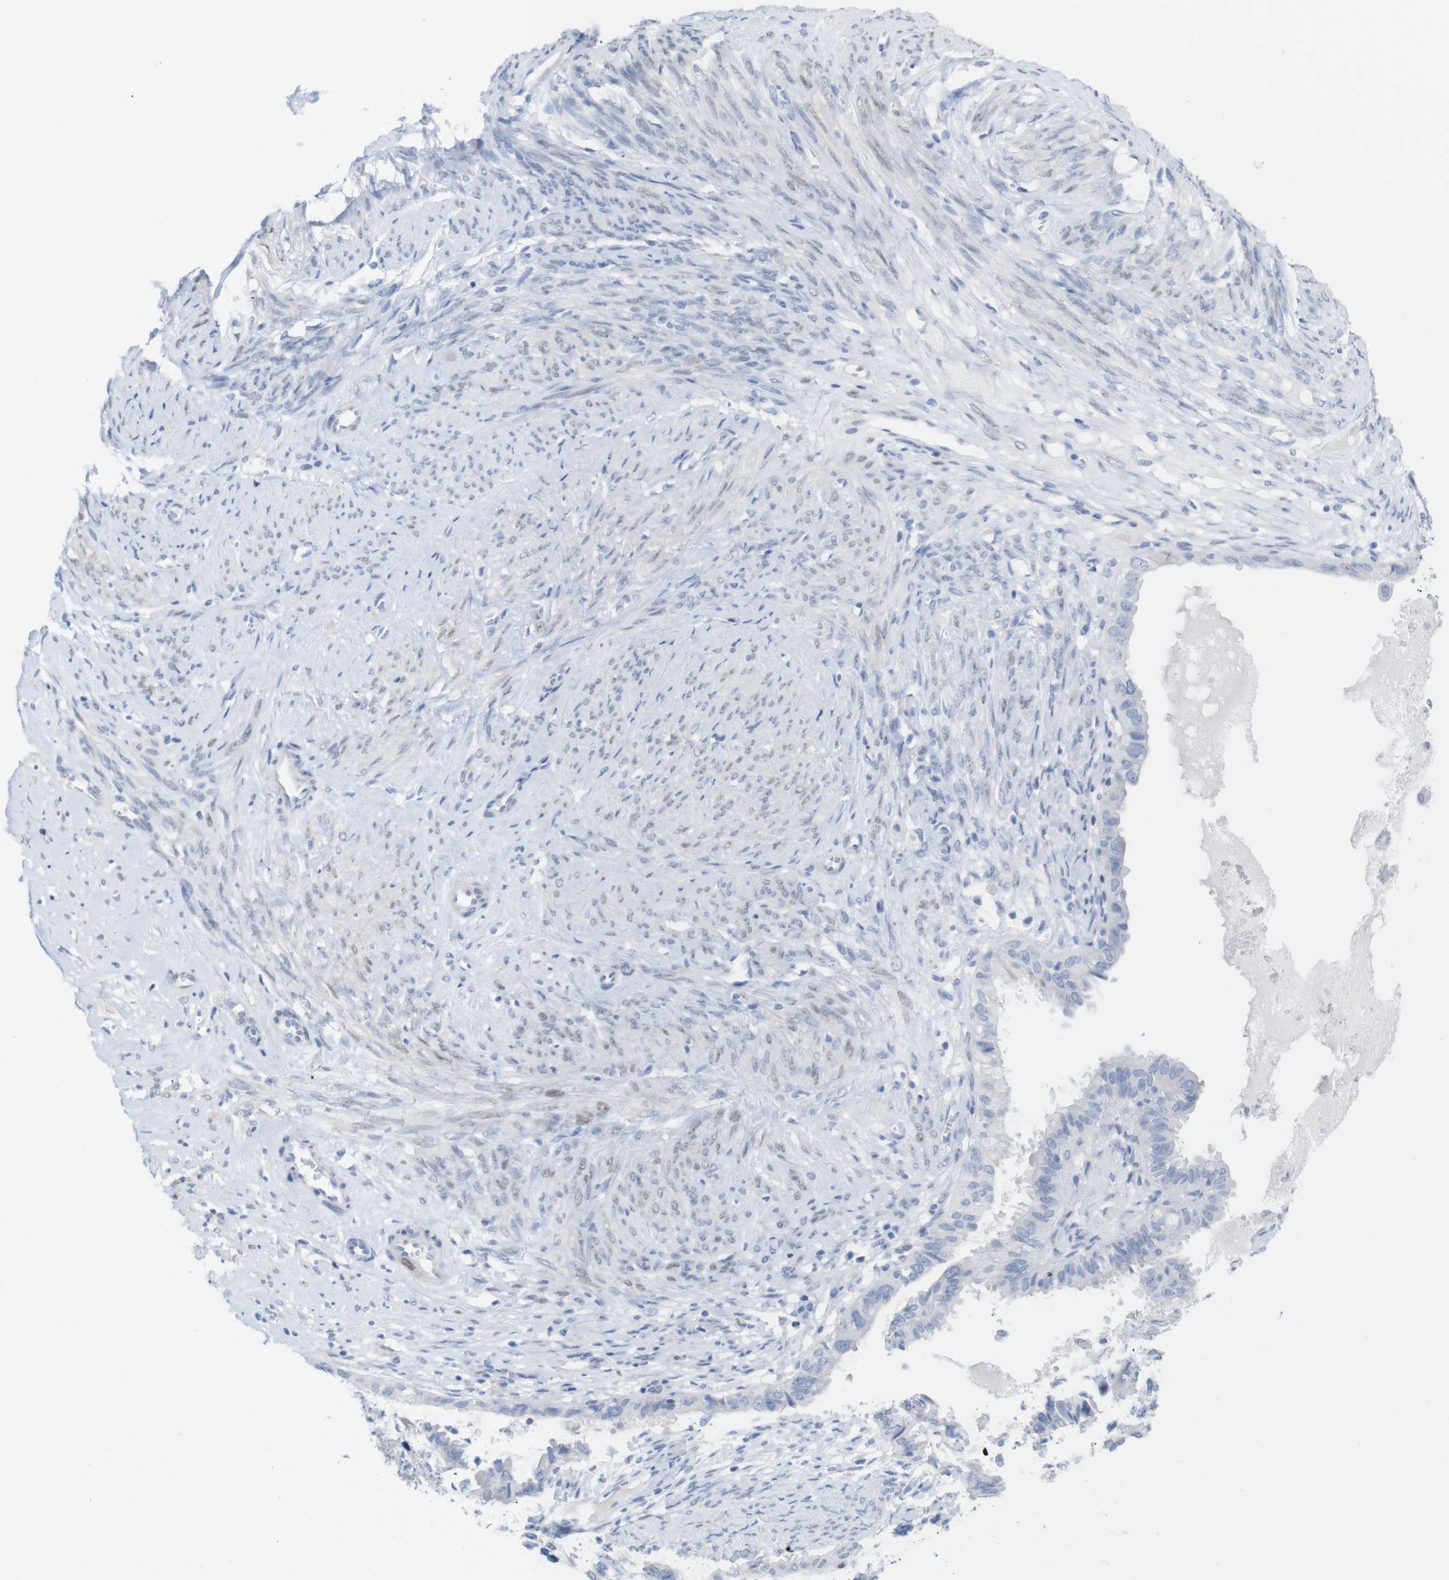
{"staining": {"intensity": "negative", "quantity": "none", "location": "none"}, "tissue": "cervical cancer", "cell_type": "Tumor cells", "image_type": "cancer", "snomed": [{"axis": "morphology", "description": "Normal tissue, NOS"}, {"axis": "morphology", "description": "Adenocarcinoma, NOS"}, {"axis": "topography", "description": "Cervix"}, {"axis": "topography", "description": "Endometrium"}], "caption": "Photomicrograph shows no significant protein staining in tumor cells of cervical adenocarcinoma.", "gene": "PNMA1", "patient": {"sex": "female", "age": 86}}